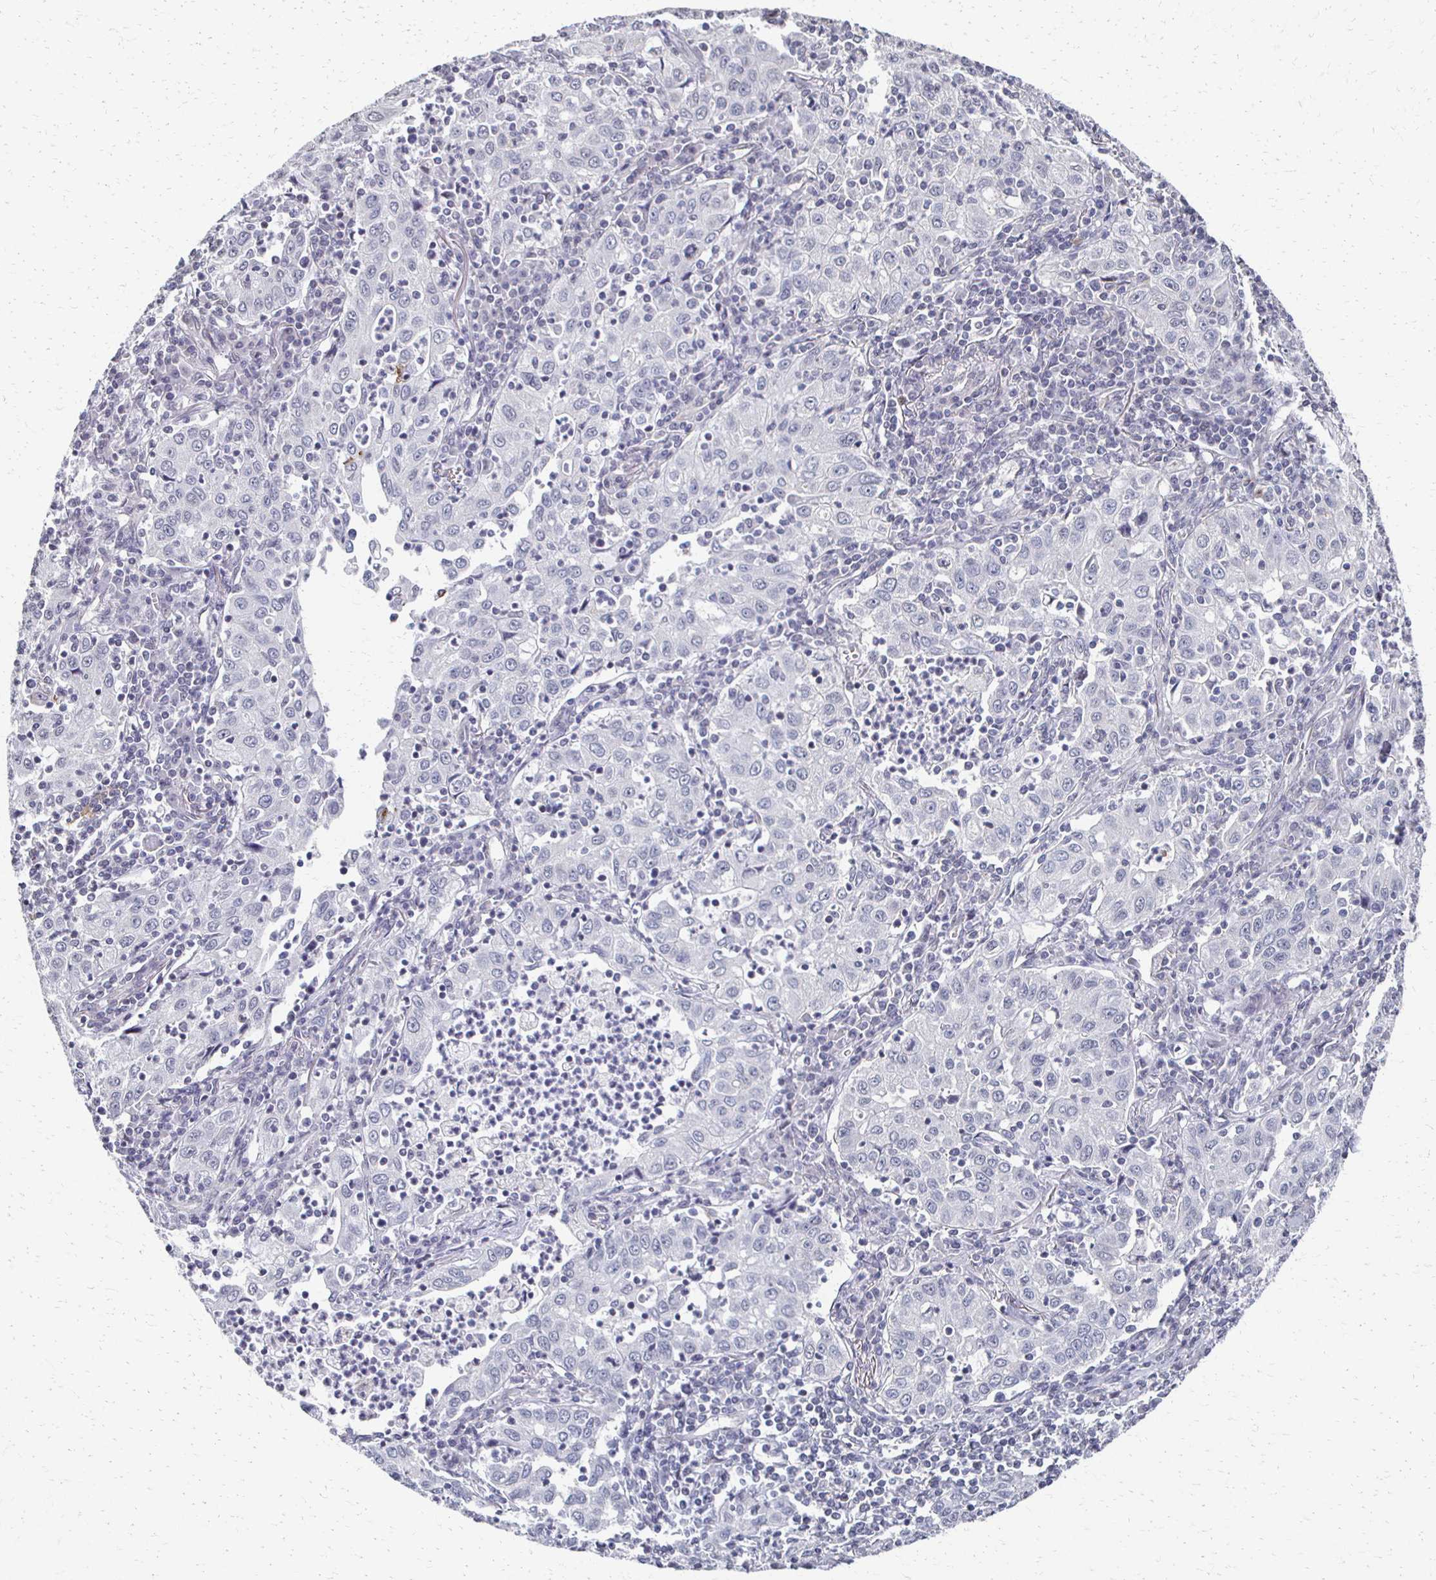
{"staining": {"intensity": "negative", "quantity": "none", "location": "none"}, "tissue": "lung cancer", "cell_type": "Tumor cells", "image_type": "cancer", "snomed": [{"axis": "morphology", "description": "Squamous cell carcinoma, NOS"}, {"axis": "topography", "description": "Lung"}], "caption": "Histopathology image shows no protein expression in tumor cells of squamous cell carcinoma (lung) tissue. Brightfield microscopy of immunohistochemistry (IHC) stained with DAB (brown) and hematoxylin (blue), captured at high magnification.", "gene": "DAB1", "patient": {"sex": "male", "age": 71}}